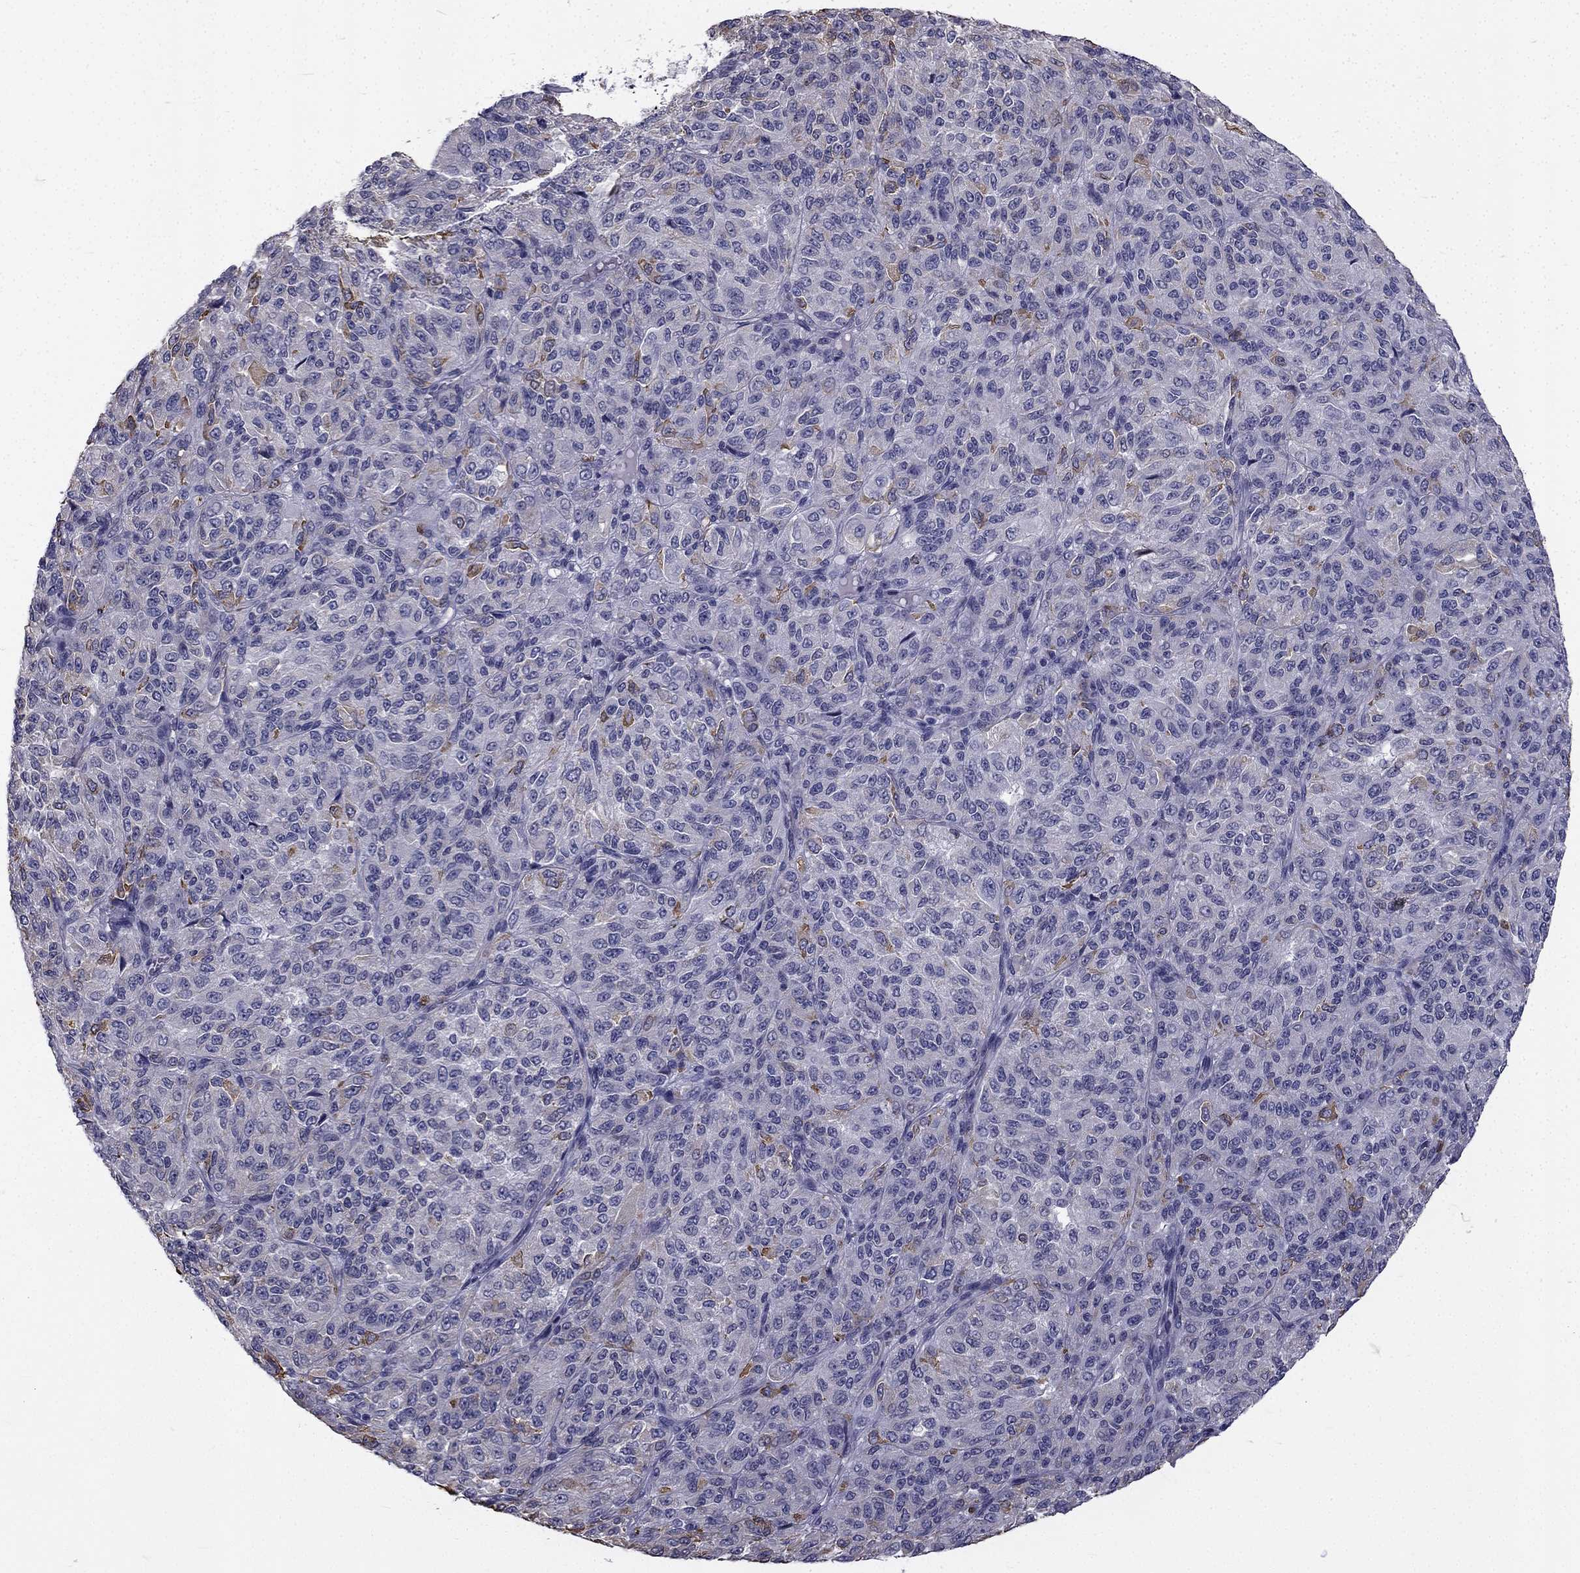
{"staining": {"intensity": "negative", "quantity": "none", "location": "none"}, "tissue": "melanoma", "cell_type": "Tumor cells", "image_type": "cancer", "snomed": [{"axis": "morphology", "description": "Malignant melanoma, Metastatic site"}, {"axis": "topography", "description": "Brain"}], "caption": "Immunohistochemical staining of melanoma reveals no significant expression in tumor cells.", "gene": "CCDC40", "patient": {"sex": "female", "age": 56}}